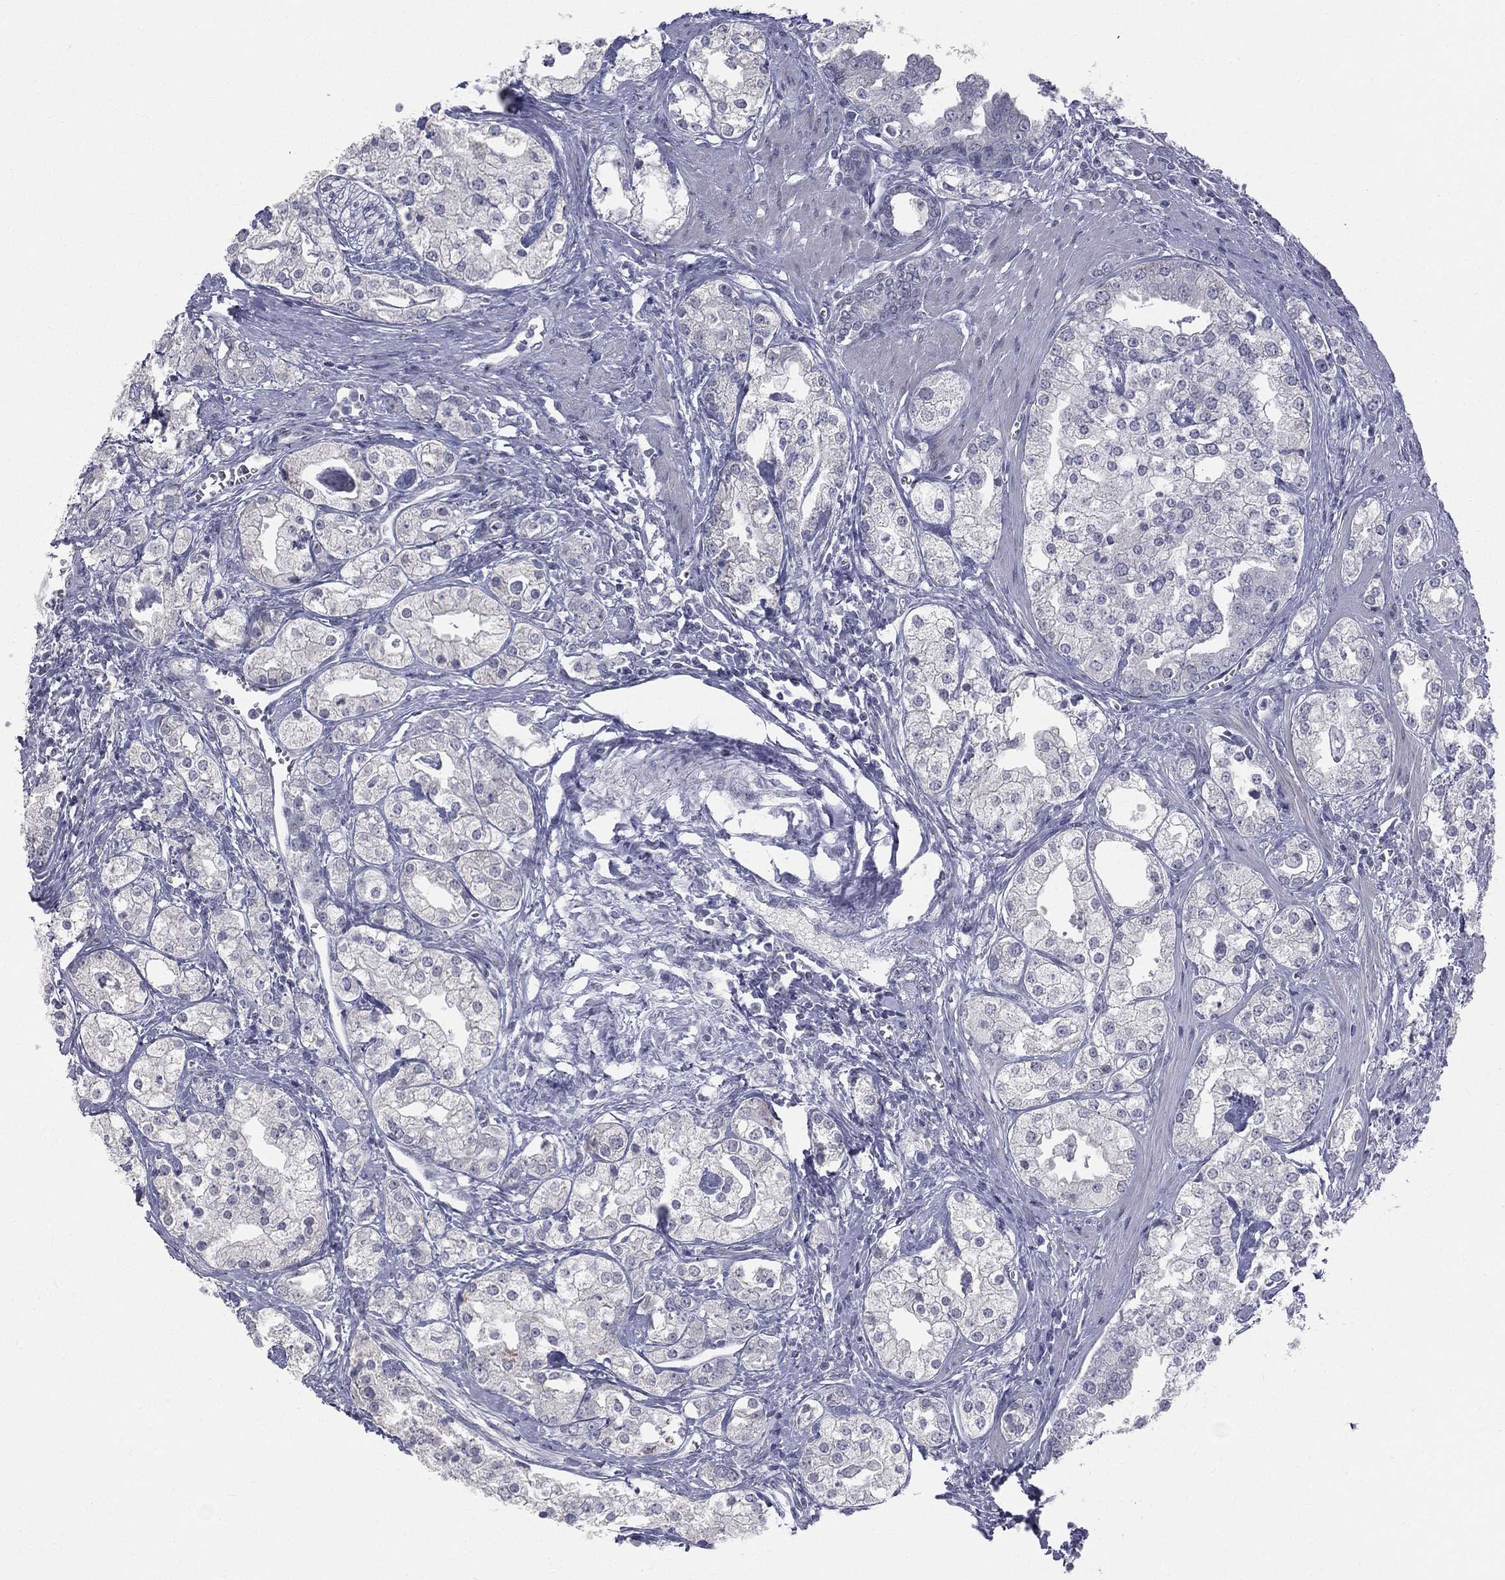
{"staining": {"intensity": "negative", "quantity": "none", "location": "none"}, "tissue": "prostate cancer", "cell_type": "Tumor cells", "image_type": "cancer", "snomed": [{"axis": "morphology", "description": "Adenocarcinoma, NOS"}, {"axis": "topography", "description": "Prostate and seminal vesicle, NOS"}, {"axis": "topography", "description": "Prostate"}], "caption": "IHC histopathology image of human adenocarcinoma (prostate) stained for a protein (brown), which displays no expression in tumor cells.", "gene": "DMKN", "patient": {"sex": "male", "age": 62}}